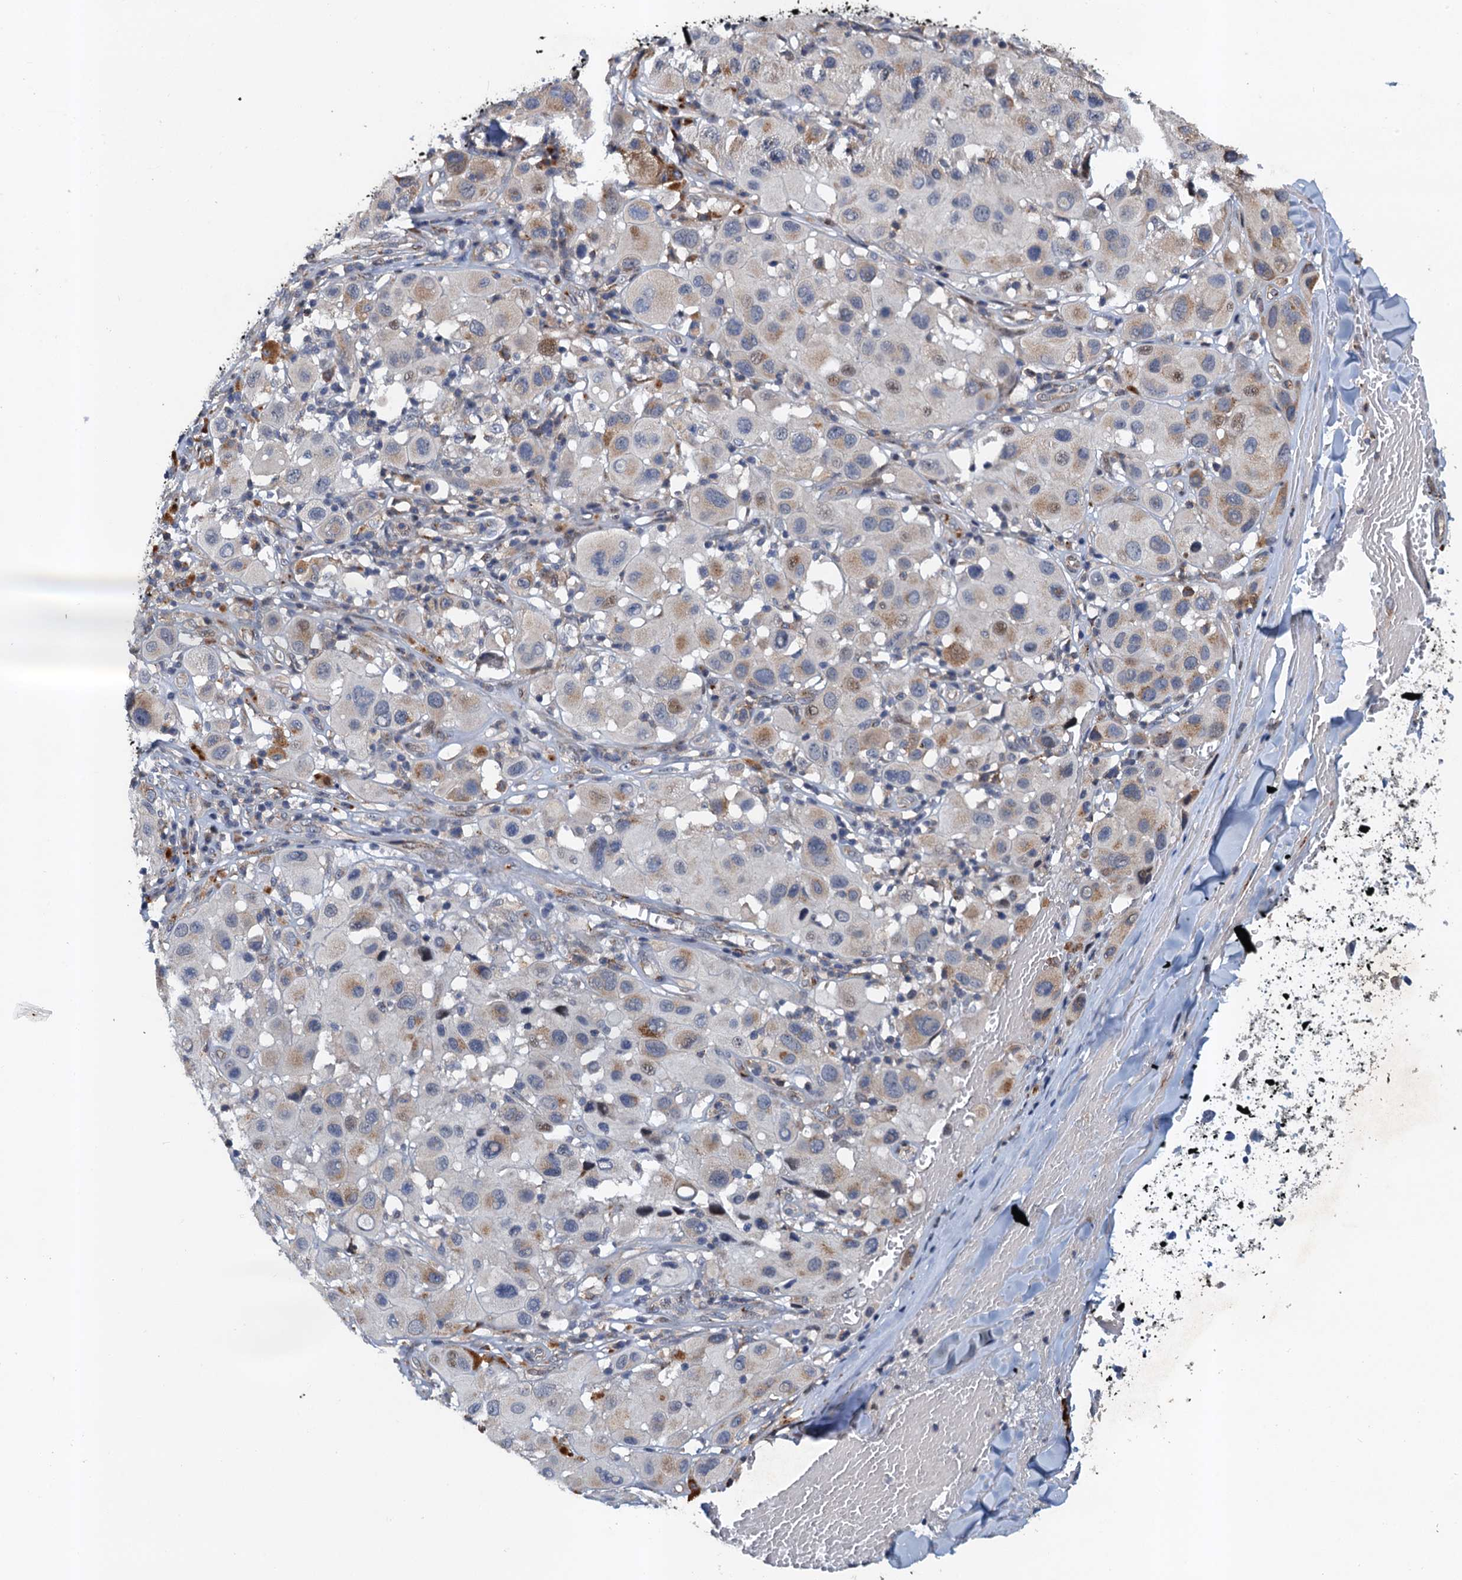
{"staining": {"intensity": "weak", "quantity": "<25%", "location": "cytoplasmic/membranous"}, "tissue": "melanoma", "cell_type": "Tumor cells", "image_type": "cancer", "snomed": [{"axis": "morphology", "description": "Malignant melanoma, Metastatic site"}, {"axis": "topography", "description": "Skin"}], "caption": "Immunohistochemical staining of human melanoma displays no significant expression in tumor cells.", "gene": "NBEA", "patient": {"sex": "male", "age": 41}}